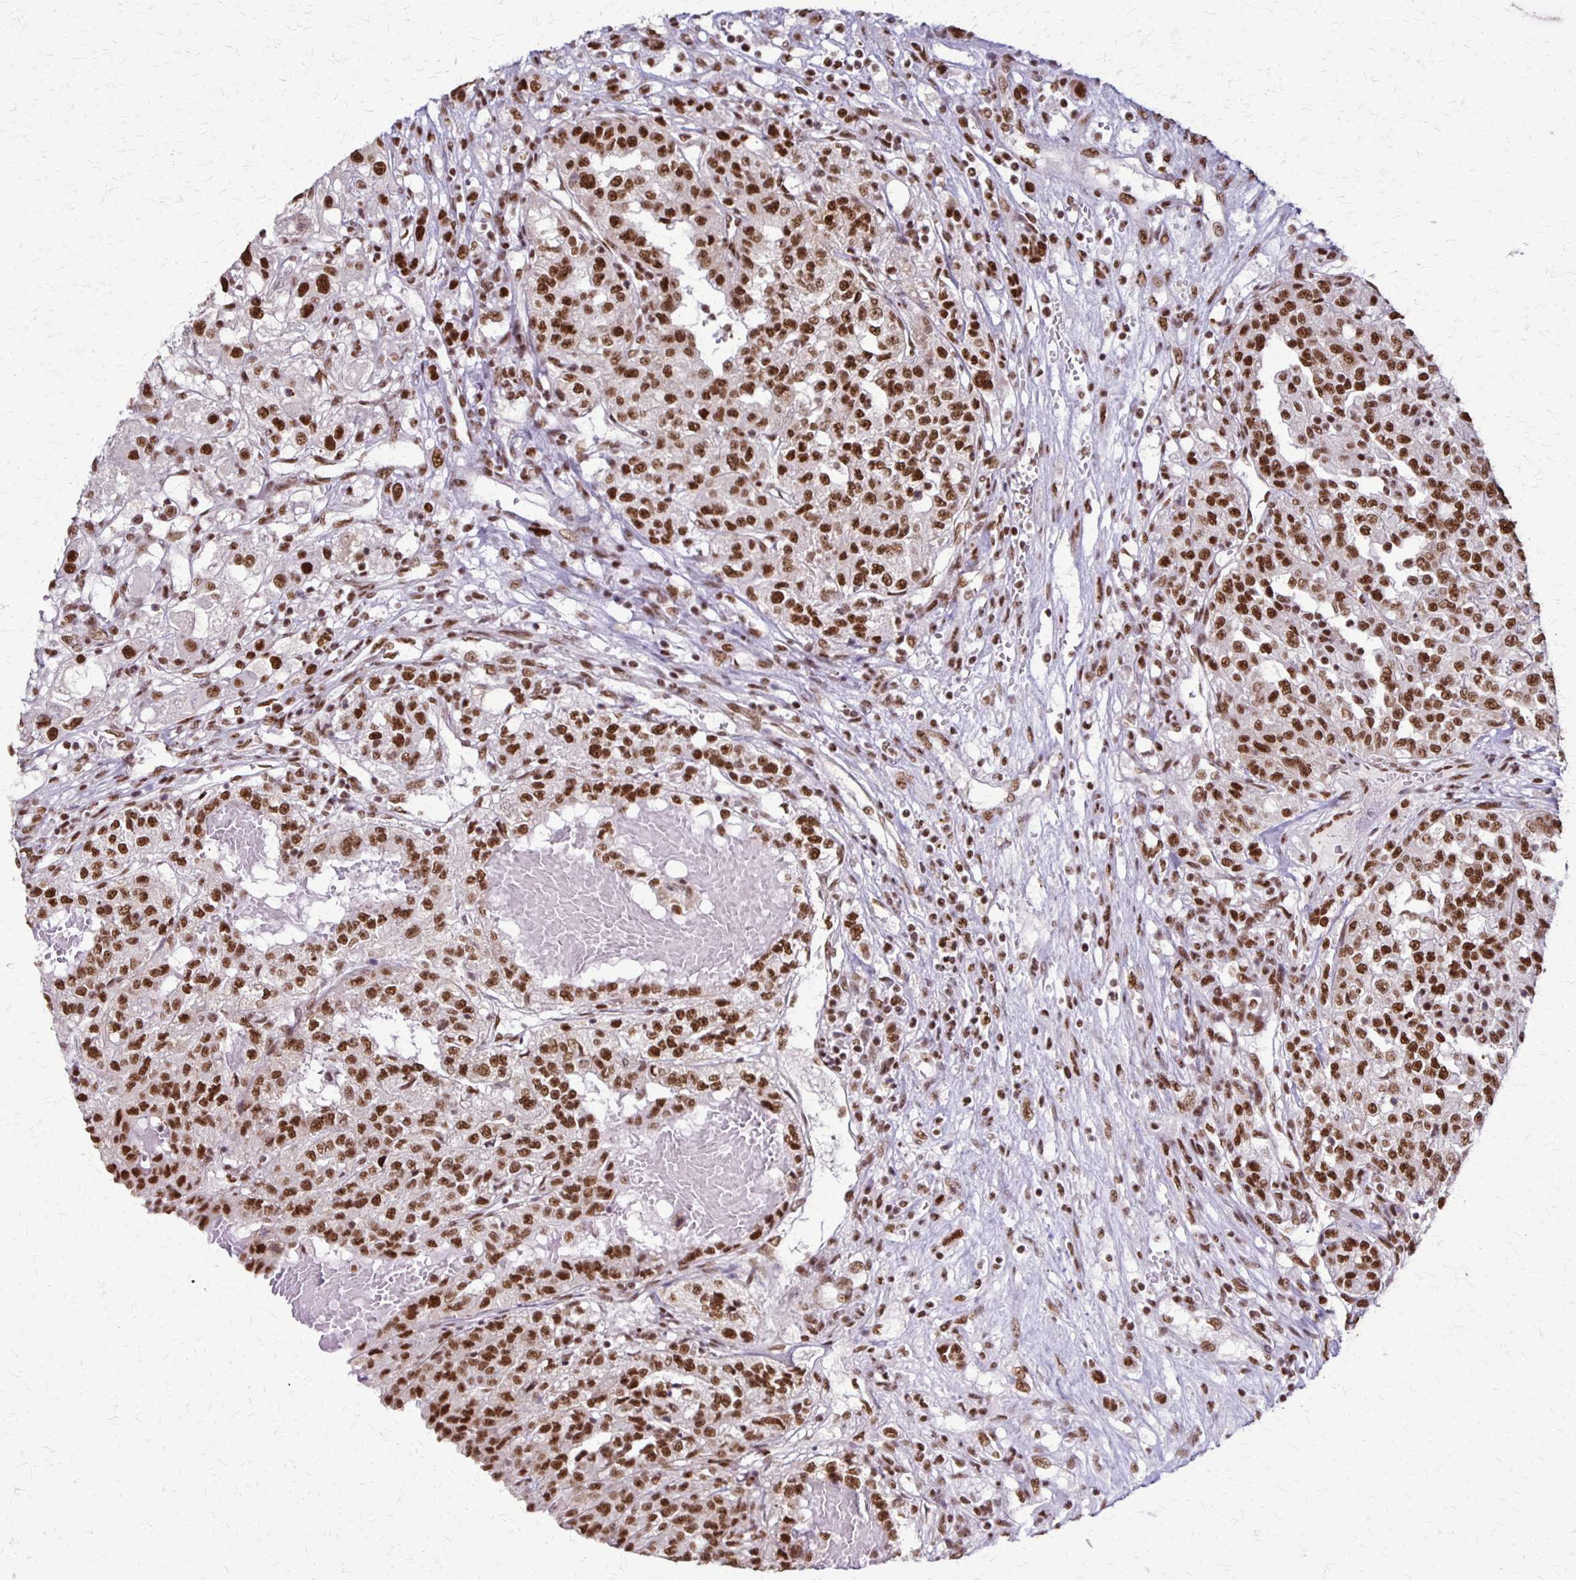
{"staining": {"intensity": "moderate", "quantity": ">75%", "location": "nuclear"}, "tissue": "renal cancer", "cell_type": "Tumor cells", "image_type": "cancer", "snomed": [{"axis": "morphology", "description": "Adenocarcinoma, NOS"}, {"axis": "topography", "description": "Kidney"}], "caption": "Tumor cells exhibit medium levels of moderate nuclear staining in about >75% of cells in renal cancer (adenocarcinoma).", "gene": "XRCC6", "patient": {"sex": "female", "age": 63}}